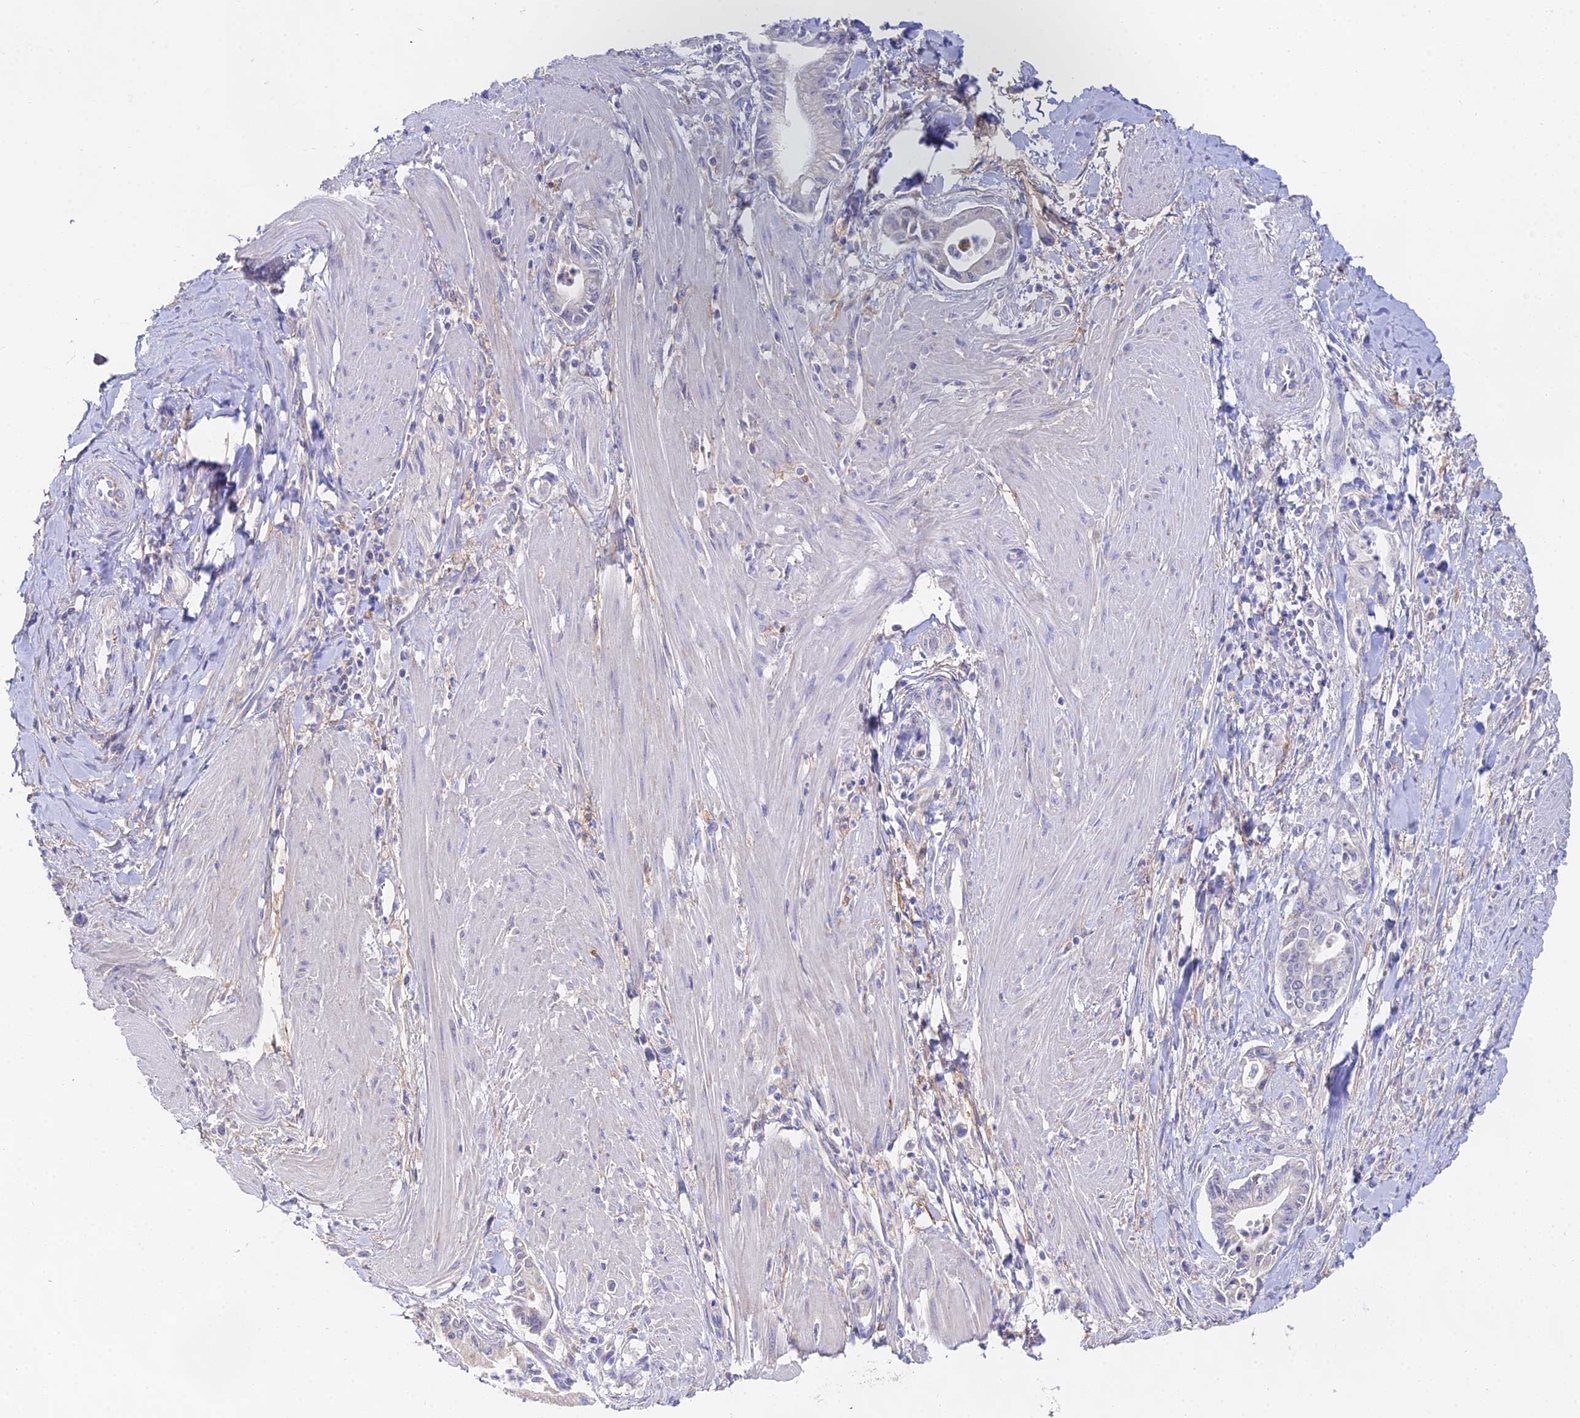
{"staining": {"intensity": "negative", "quantity": "none", "location": "none"}, "tissue": "pancreatic cancer", "cell_type": "Tumor cells", "image_type": "cancer", "snomed": [{"axis": "morphology", "description": "Adenocarcinoma, NOS"}, {"axis": "topography", "description": "Pancreas"}], "caption": "Micrograph shows no significant protein expression in tumor cells of adenocarcinoma (pancreatic). (DAB immunohistochemistry (IHC) visualized using brightfield microscopy, high magnification).", "gene": "PPP2R2C", "patient": {"sex": "male", "age": 78}}